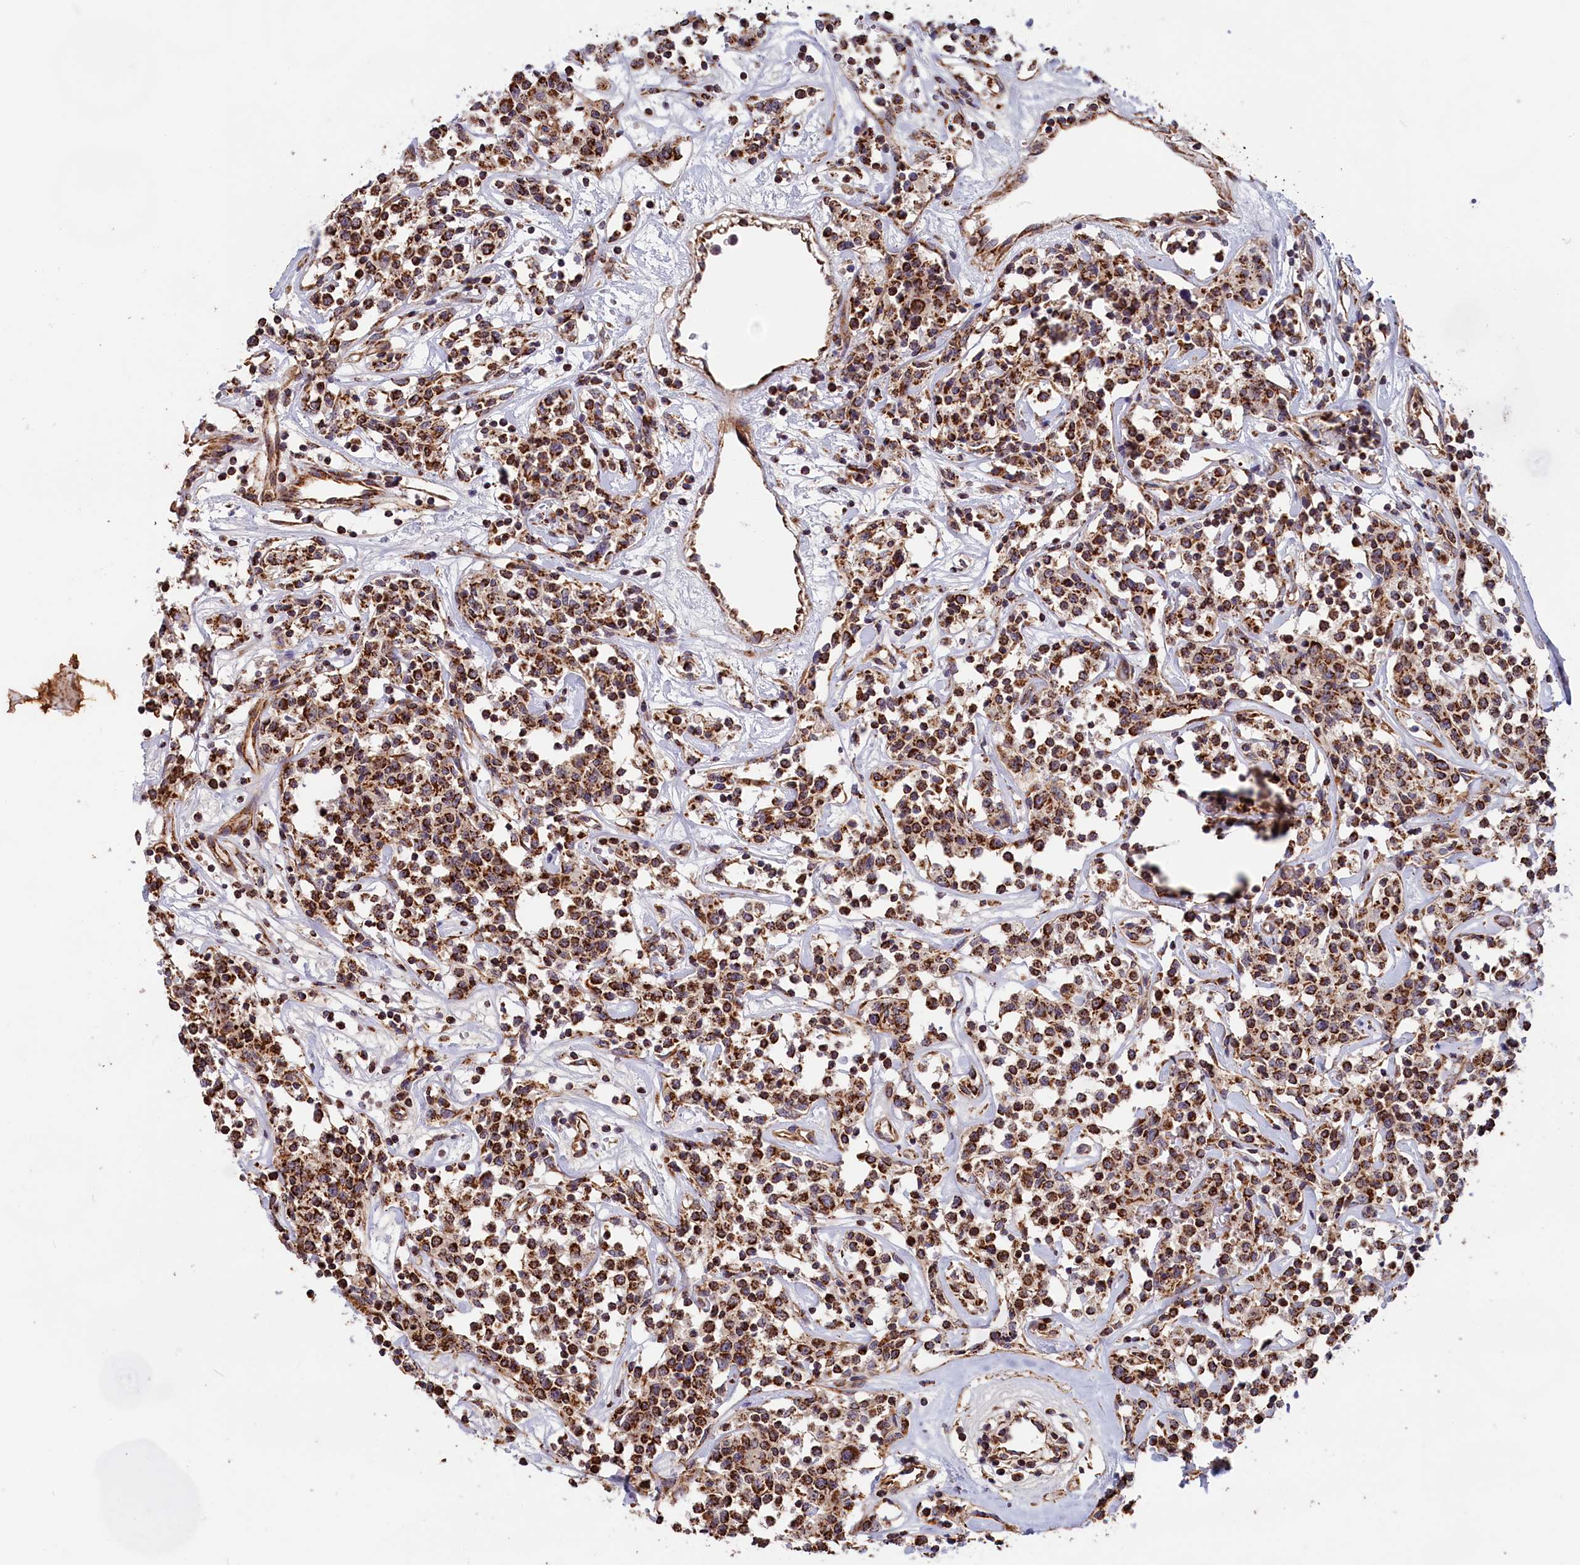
{"staining": {"intensity": "strong", "quantity": ">75%", "location": "cytoplasmic/membranous"}, "tissue": "lymphoma", "cell_type": "Tumor cells", "image_type": "cancer", "snomed": [{"axis": "morphology", "description": "Malignant lymphoma, non-Hodgkin's type, Low grade"}, {"axis": "topography", "description": "Small intestine"}], "caption": "Low-grade malignant lymphoma, non-Hodgkin's type stained with a protein marker exhibits strong staining in tumor cells.", "gene": "MACROD1", "patient": {"sex": "female", "age": 59}}